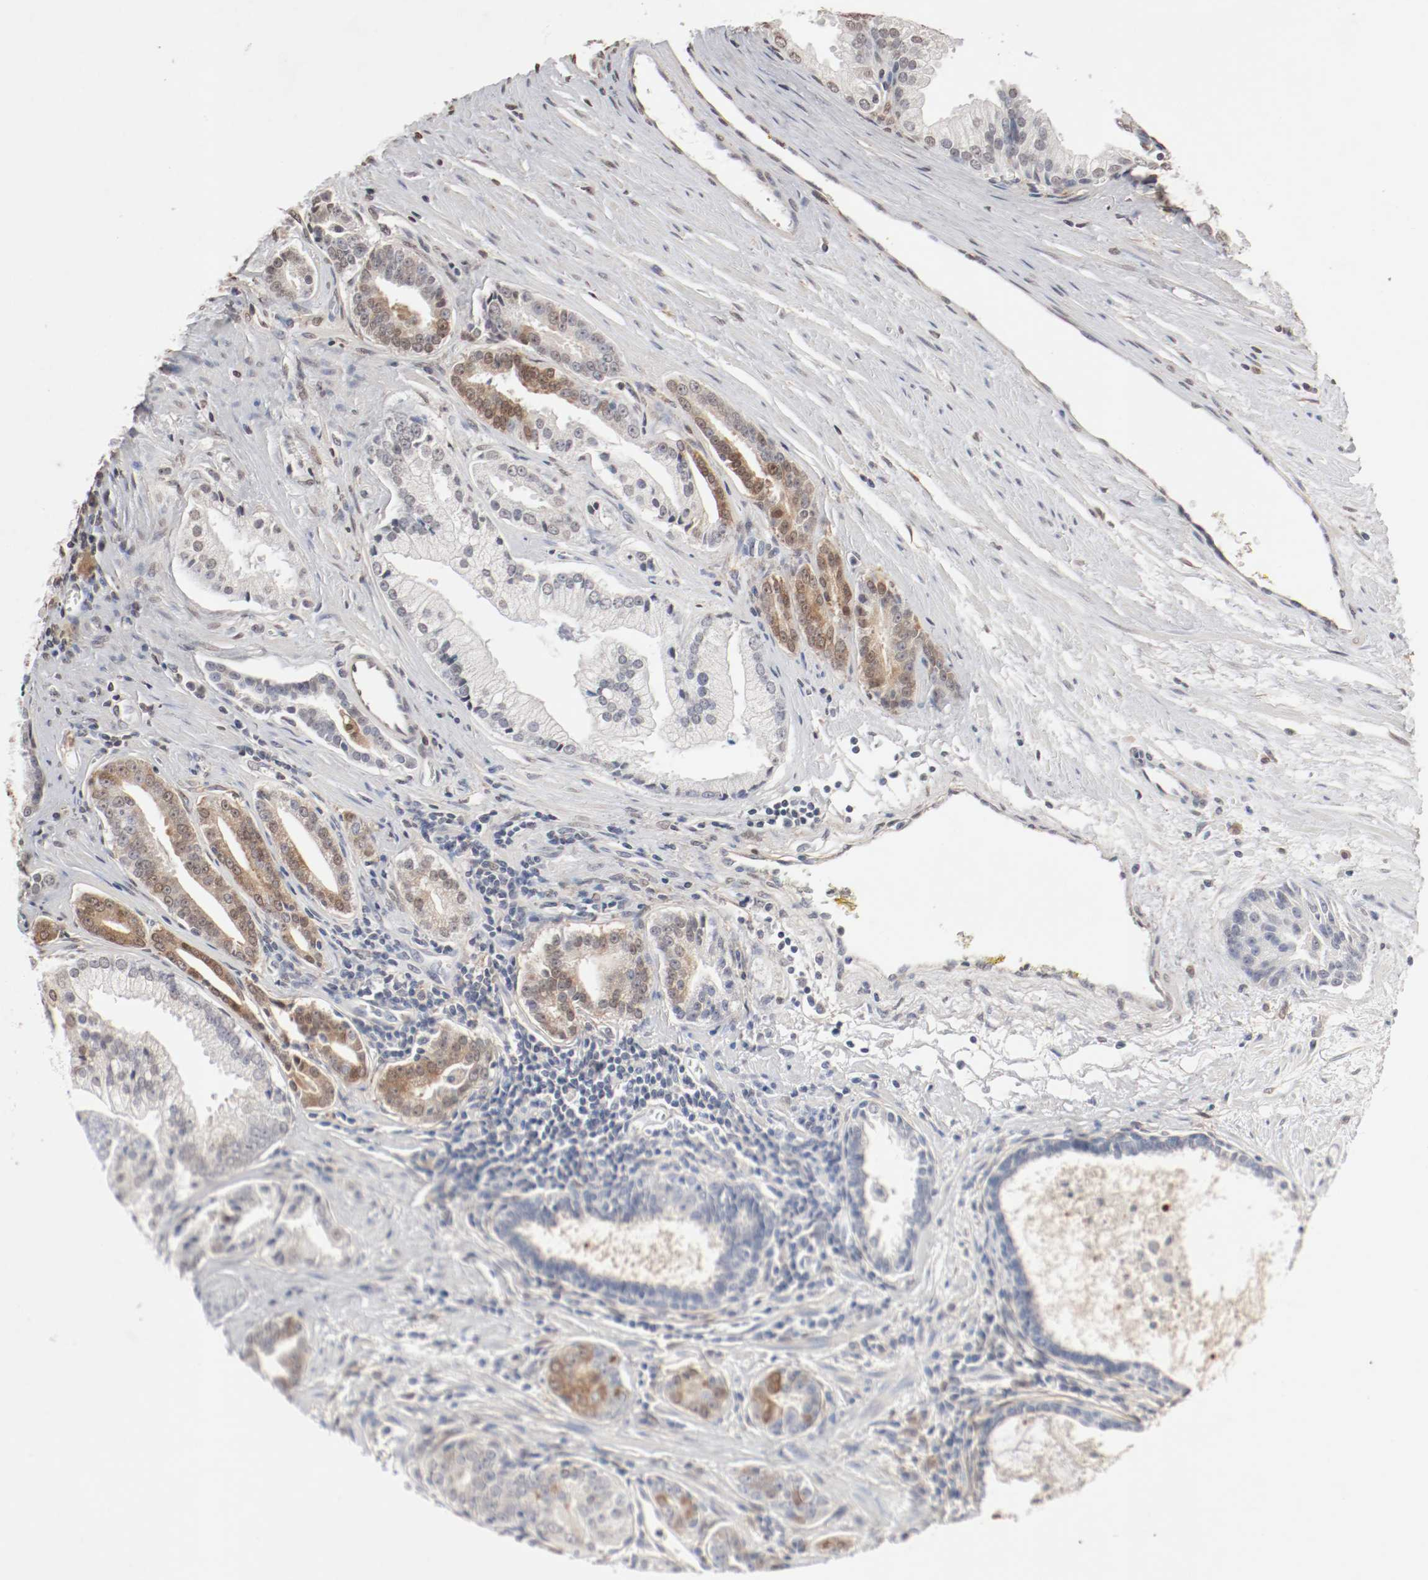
{"staining": {"intensity": "moderate", "quantity": "25%-75%", "location": "cytoplasmic/membranous,nuclear"}, "tissue": "prostate cancer", "cell_type": "Tumor cells", "image_type": "cancer", "snomed": [{"axis": "morphology", "description": "Adenocarcinoma, High grade"}, {"axis": "topography", "description": "Prostate"}], "caption": "Immunohistochemical staining of prostate cancer (high-grade adenocarcinoma) shows moderate cytoplasmic/membranous and nuclear protein staining in approximately 25%-75% of tumor cells.", "gene": "WASL", "patient": {"sex": "male", "age": 67}}